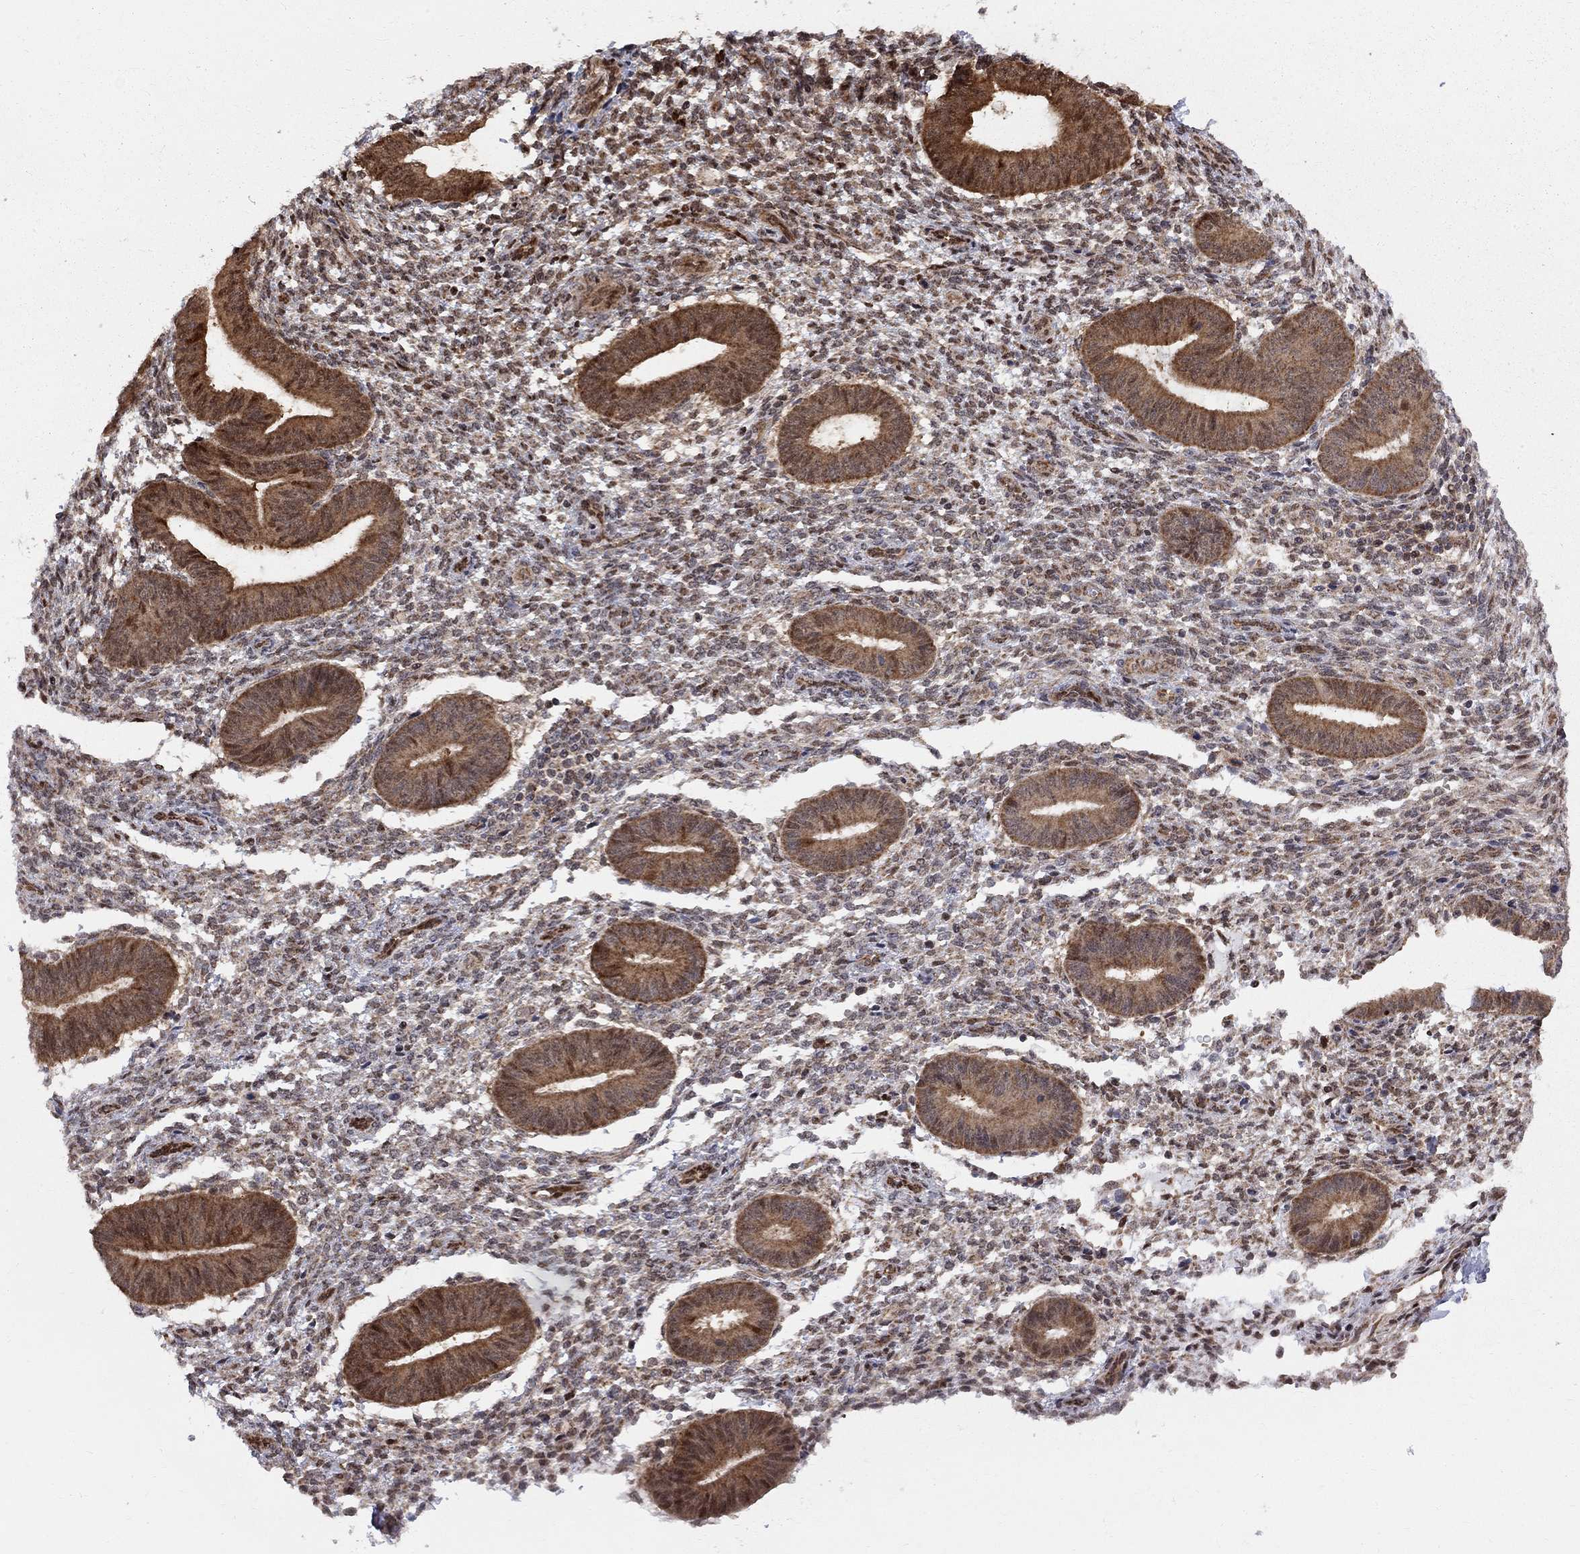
{"staining": {"intensity": "moderate", "quantity": "<25%", "location": "nuclear"}, "tissue": "endometrium", "cell_type": "Cells in endometrial stroma", "image_type": "normal", "snomed": [{"axis": "morphology", "description": "Normal tissue, NOS"}, {"axis": "topography", "description": "Endometrium"}], "caption": "The histopathology image displays a brown stain indicating the presence of a protein in the nuclear of cells in endometrial stroma in endometrium. The staining was performed using DAB (3,3'-diaminobenzidine) to visualize the protein expression in brown, while the nuclei were stained in blue with hematoxylin (Magnification: 20x).", "gene": "ELOB", "patient": {"sex": "female", "age": 47}}